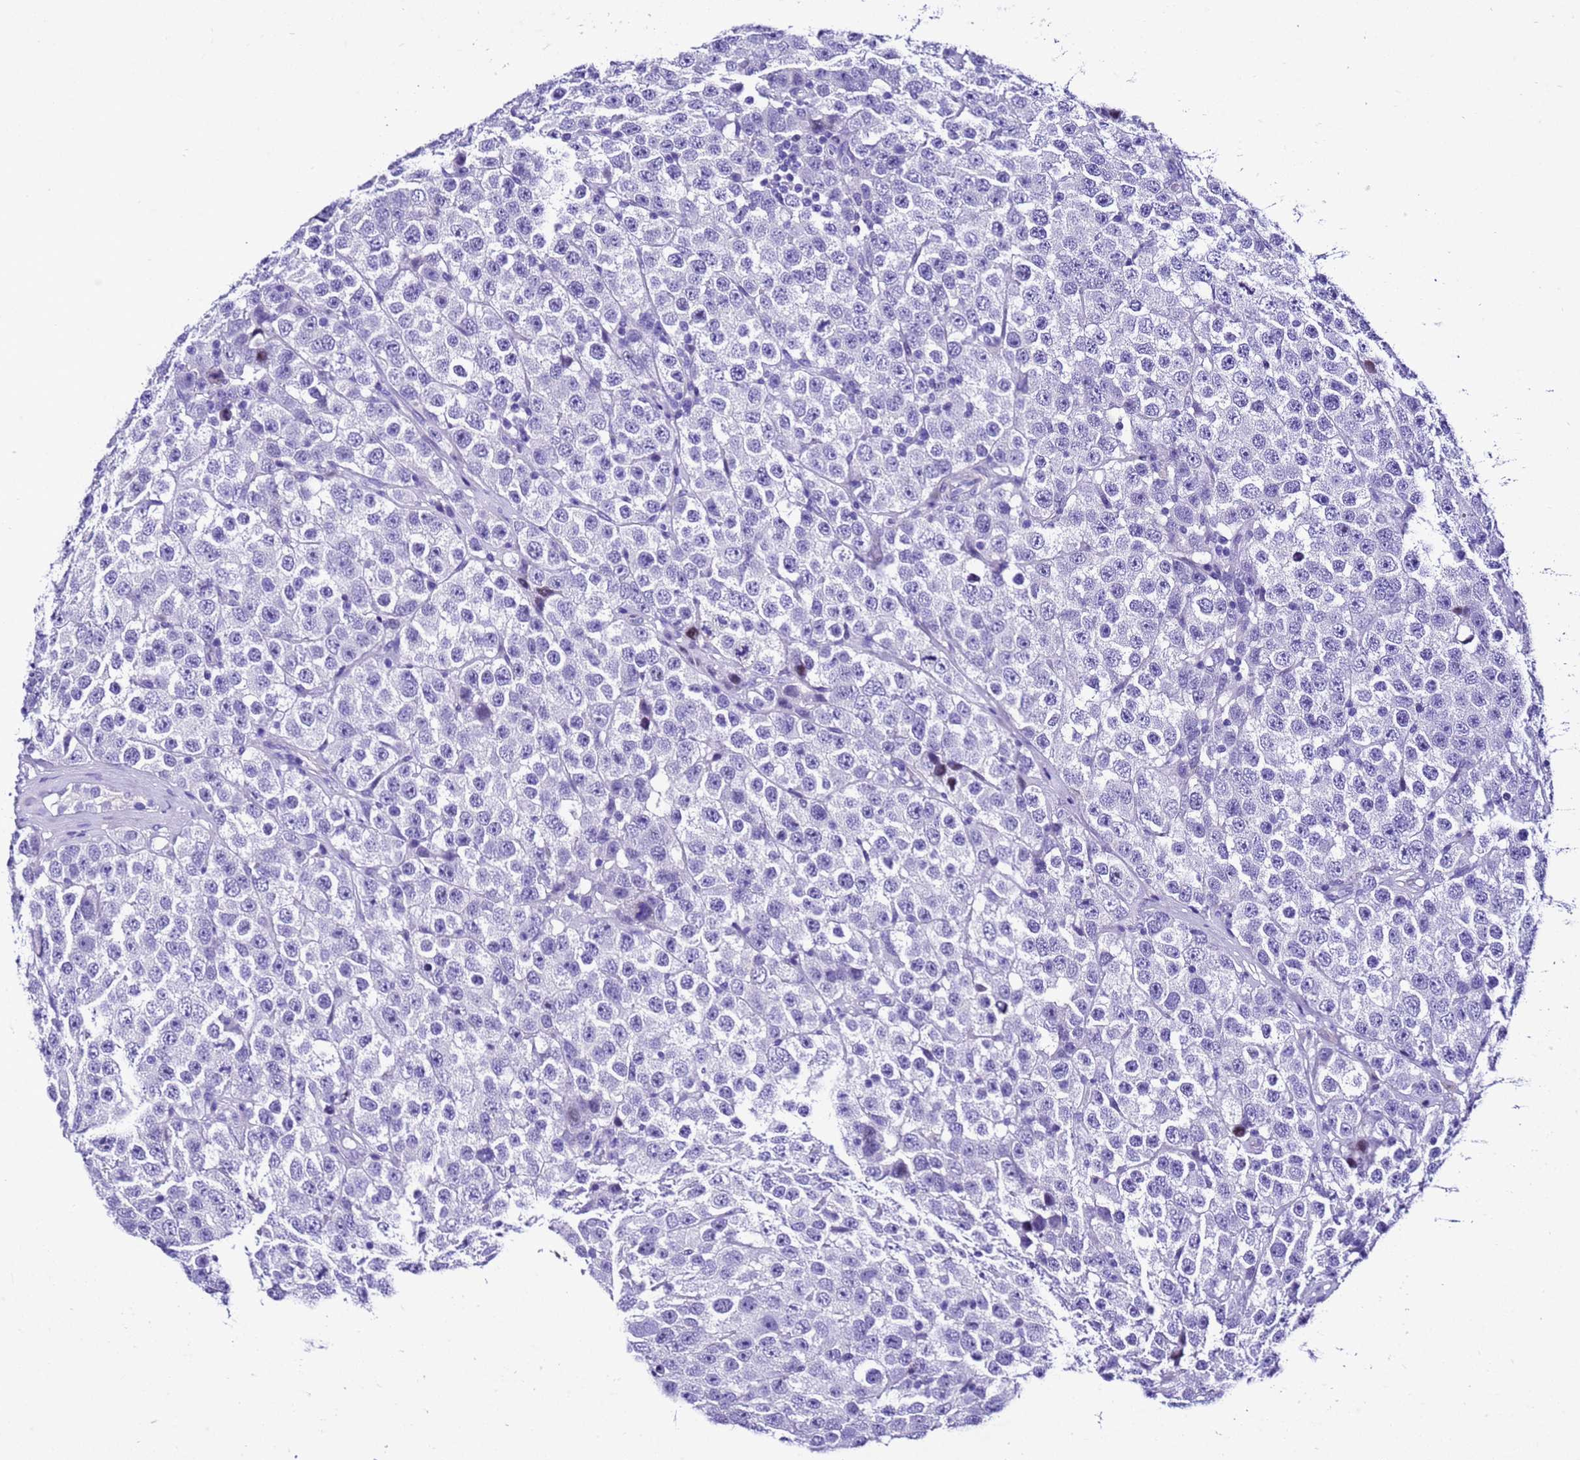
{"staining": {"intensity": "negative", "quantity": "none", "location": "none"}, "tissue": "testis cancer", "cell_type": "Tumor cells", "image_type": "cancer", "snomed": [{"axis": "morphology", "description": "Seminoma, NOS"}, {"axis": "topography", "description": "Testis"}], "caption": "Image shows no protein expression in tumor cells of seminoma (testis) tissue. (Brightfield microscopy of DAB immunohistochemistry at high magnification).", "gene": "ZNF417", "patient": {"sex": "male", "age": 28}}